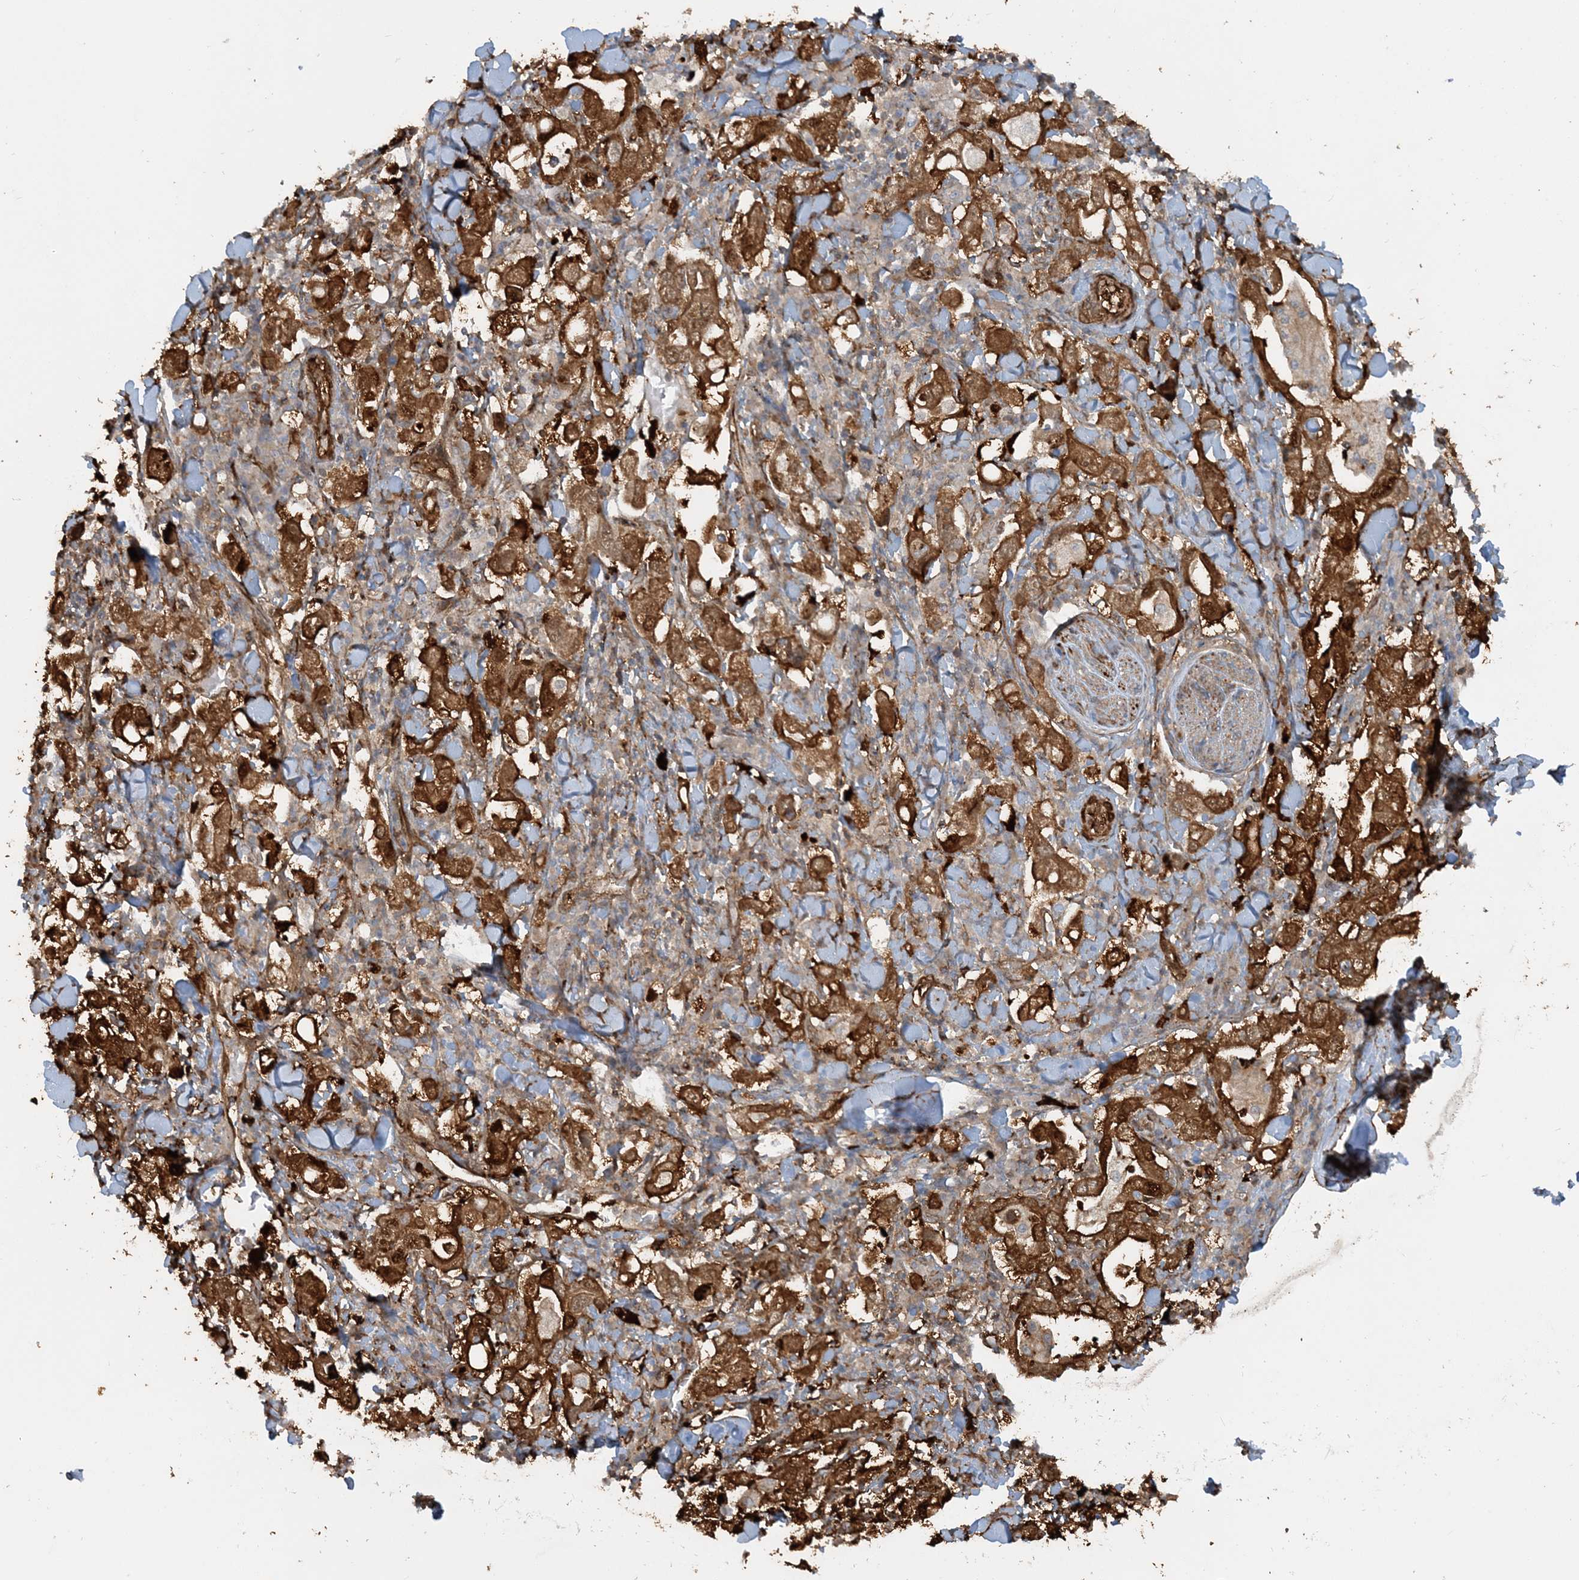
{"staining": {"intensity": "strong", "quantity": ">75%", "location": "cytoplasmic/membranous"}, "tissue": "stomach cancer", "cell_type": "Tumor cells", "image_type": "cancer", "snomed": [{"axis": "morphology", "description": "Adenocarcinoma, NOS"}, {"axis": "topography", "description": "Stomach, upper"}], "caption": "A histopathology image of adenocarcinoma (stomach) stained for a protein reveals strong cytoplasmic/membranous brown staining in tumor cells.", "gene": "DSTN", "patient": {"sex": "male", "age": 62}}